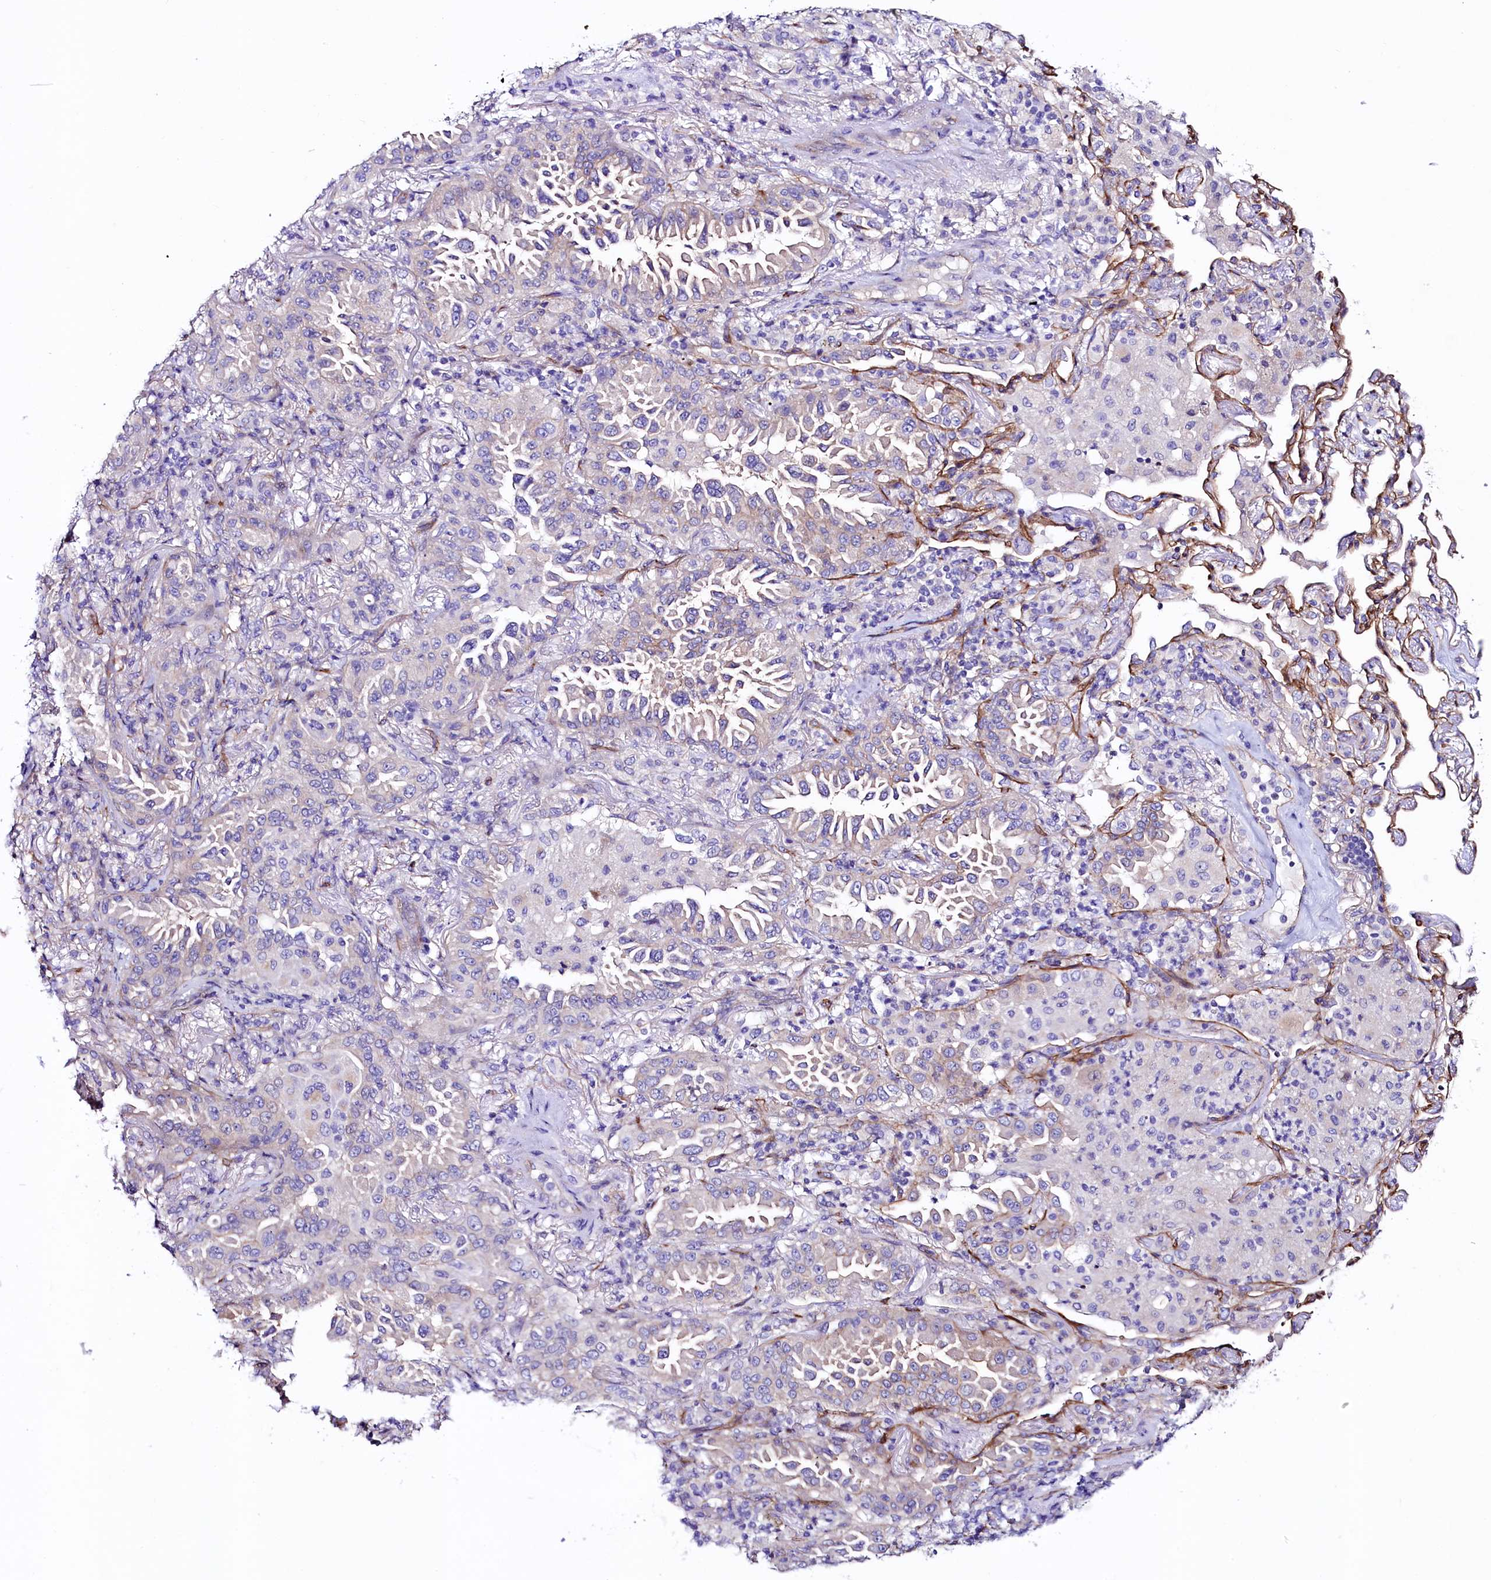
{"staining": {"intensity": "negative", "quantity": "none", "location": "none"}, "tissue": "lung cancer", "cell_type": "Tumor cells", "image_type": "cancer", "snomed": [{"axis": "morphology", "description": "Adenocarcinoma, NOS"}, {"axis": "topography", "description": "Lung"}], "caption": "Lung cancer (adenocarcinoma) was stained to show a protein in brown. There is no significant positivity in tumor cells. (Stains: DAB immunohistochemistry (IHC) with hematoxylin counter stain, Microscopy: brightfield microscopy at high magnification).", "gene": "SLF1", "patient": {"sex": "female", "age": 69}}